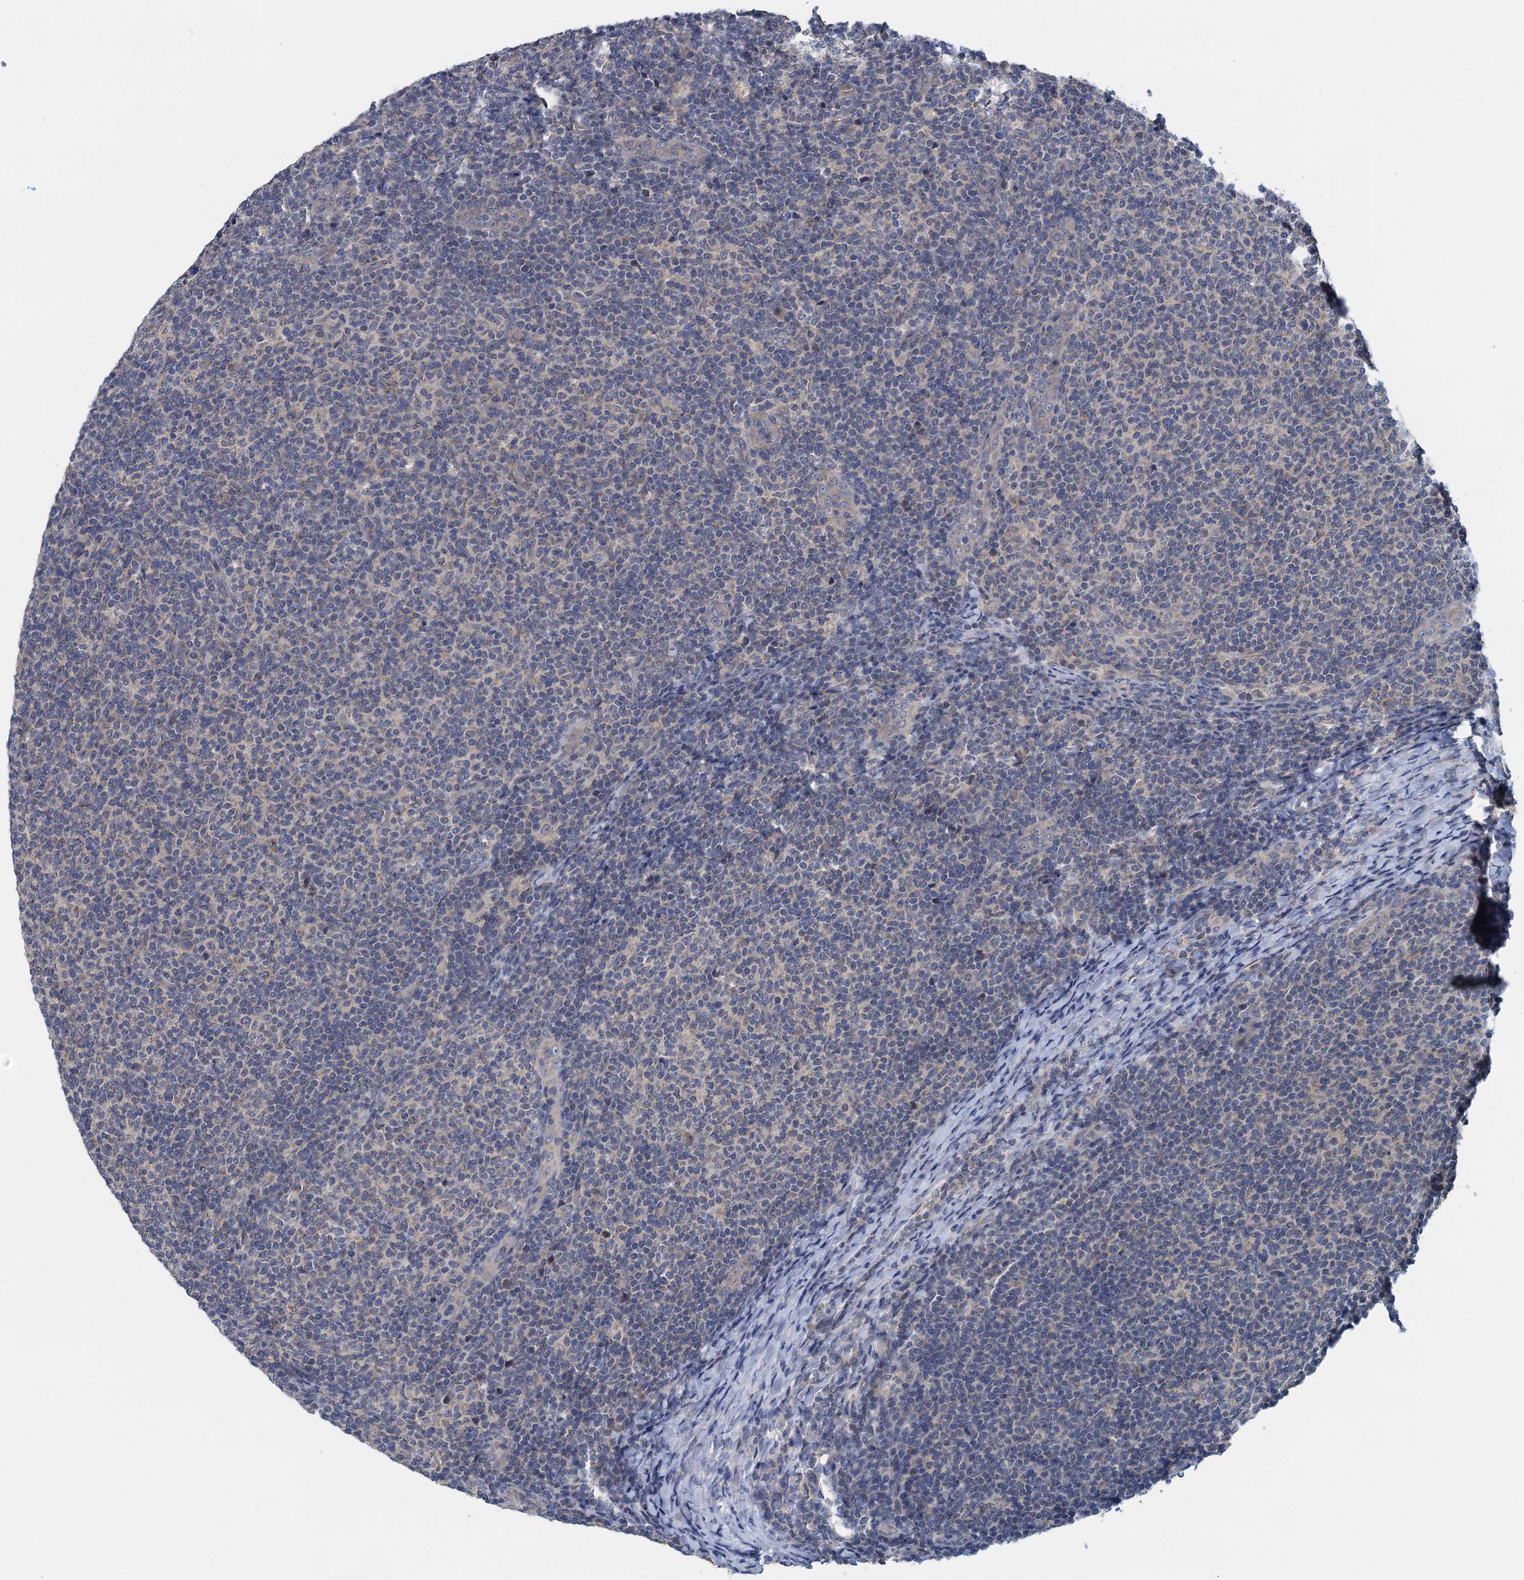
{"staining": {"intensity": "negative", "quantity": "none", "location": "none"}, "tissue": "lymphoma", "cell_type": "Tumor cells", "image_type": "cancer", "snomed": [{"axis": "morphology", "description": "Malignant lymphoma, non-Hodgkin's type, Low grade"}, {"axis": "topography", "description": "Lymph node"}], "caption": "High magnification brightfield microscopy of low-grade malignant lymphoma, non-Hodgkin's type stained with DAB (brown) and counterstained with hematoxylin (blue): tumor cells show no significant positivity.", "gene": "CTU2", "patient": {"sex": "male", "age": 66}}